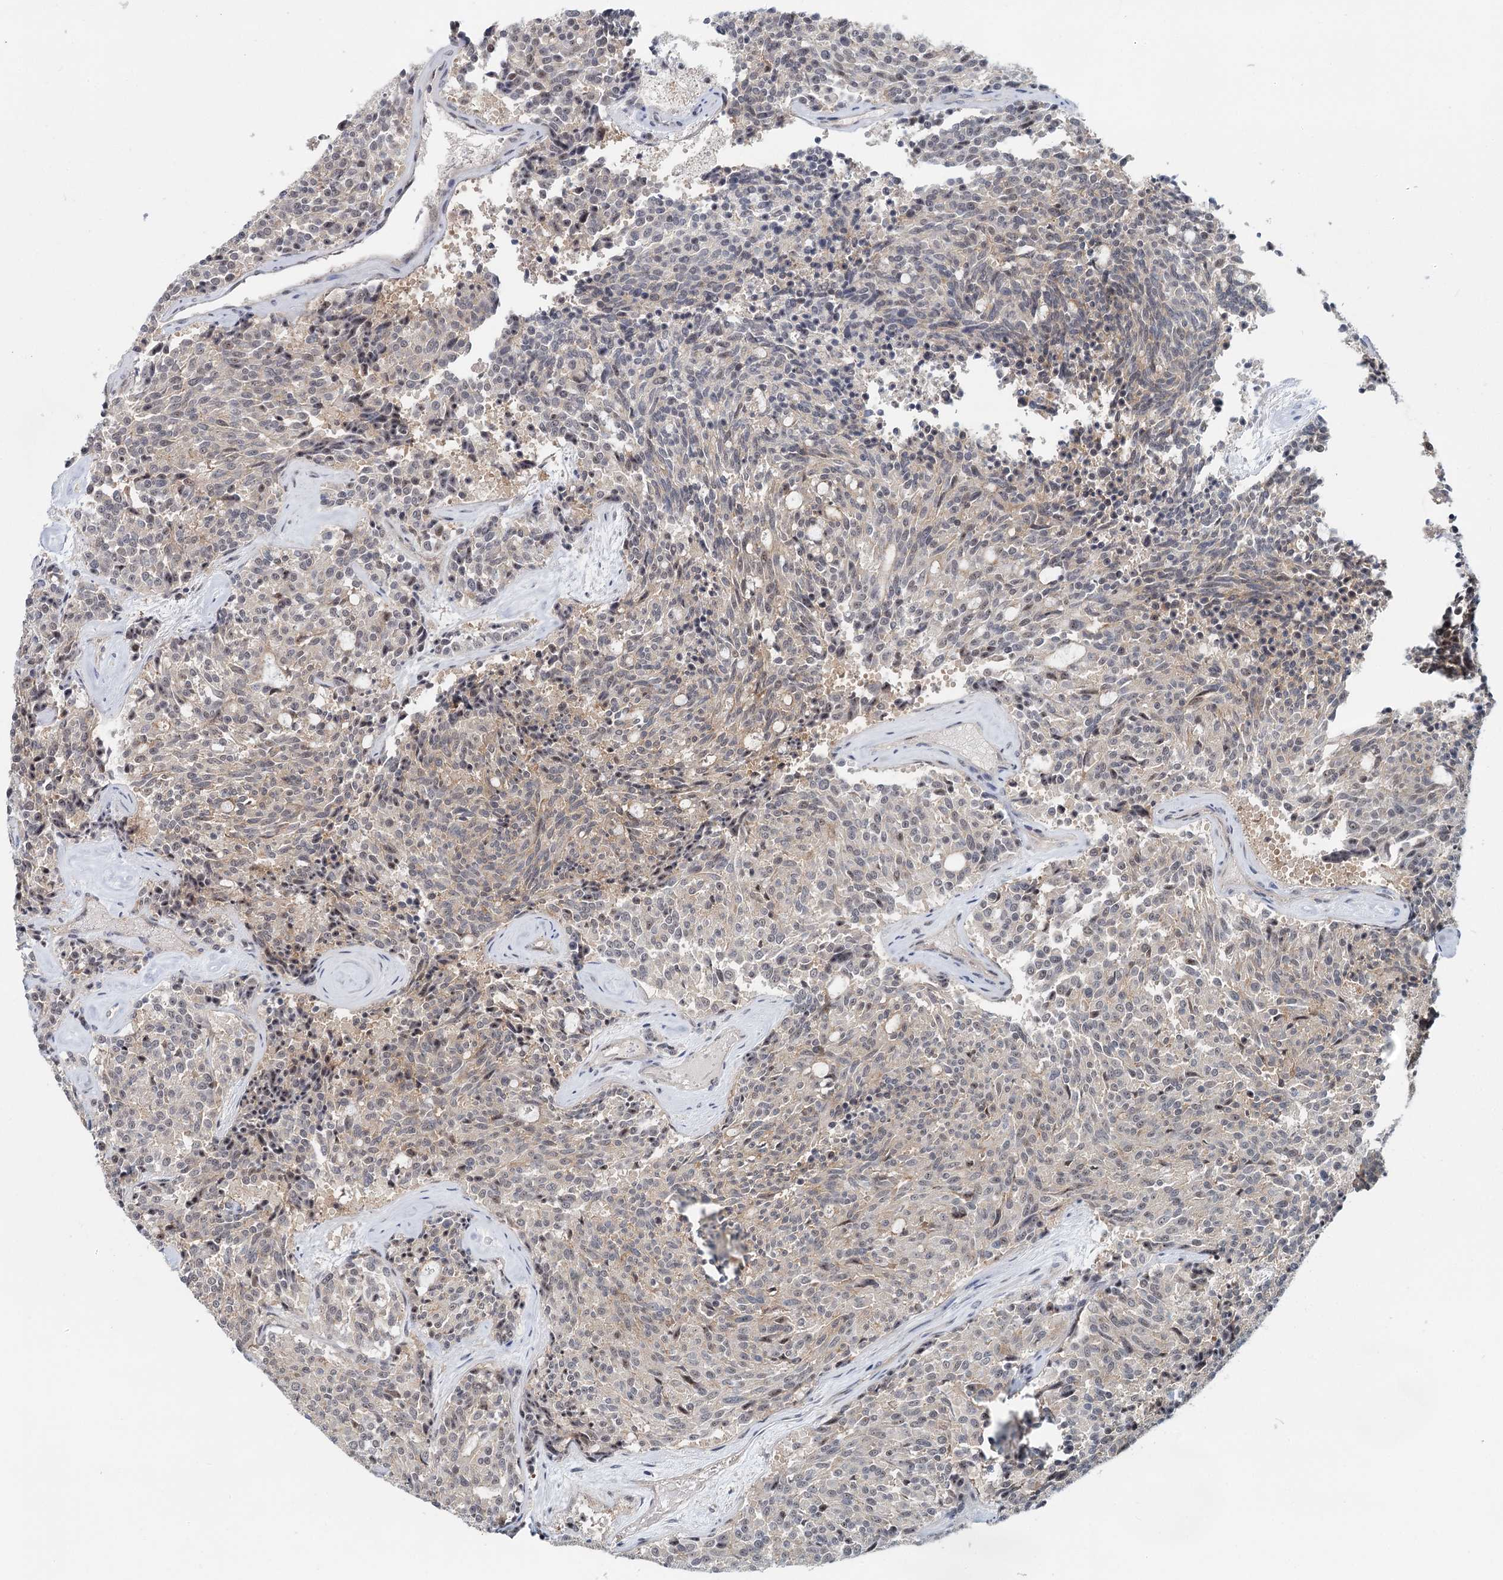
{"staining": {"intensity": "weak", "quantity": "25%-75%", "location": "cytoplasmic/membranous"}, "tissue": "carcinoid", "cell_type": "Tumor cells", "image_type": "cancer", "snomed": [{"axis": "morphology", "description": "Carcinoid, malignant, NOS"}, {"axis": "topography", "description": "Pancreas"}], "caption": "An immunohistochemistry (IHC) micrograph of tumor tissue is shown. Protein staining in brown shows weak cytoplasmic/membranous positivity in carcinoid (malignant) within tumor cells. (DAB IHC, brown staining for protein, blue staining for nuclei).", "gene": "CDC42SE2", "patient": {"sex": "female", "age": 54}}